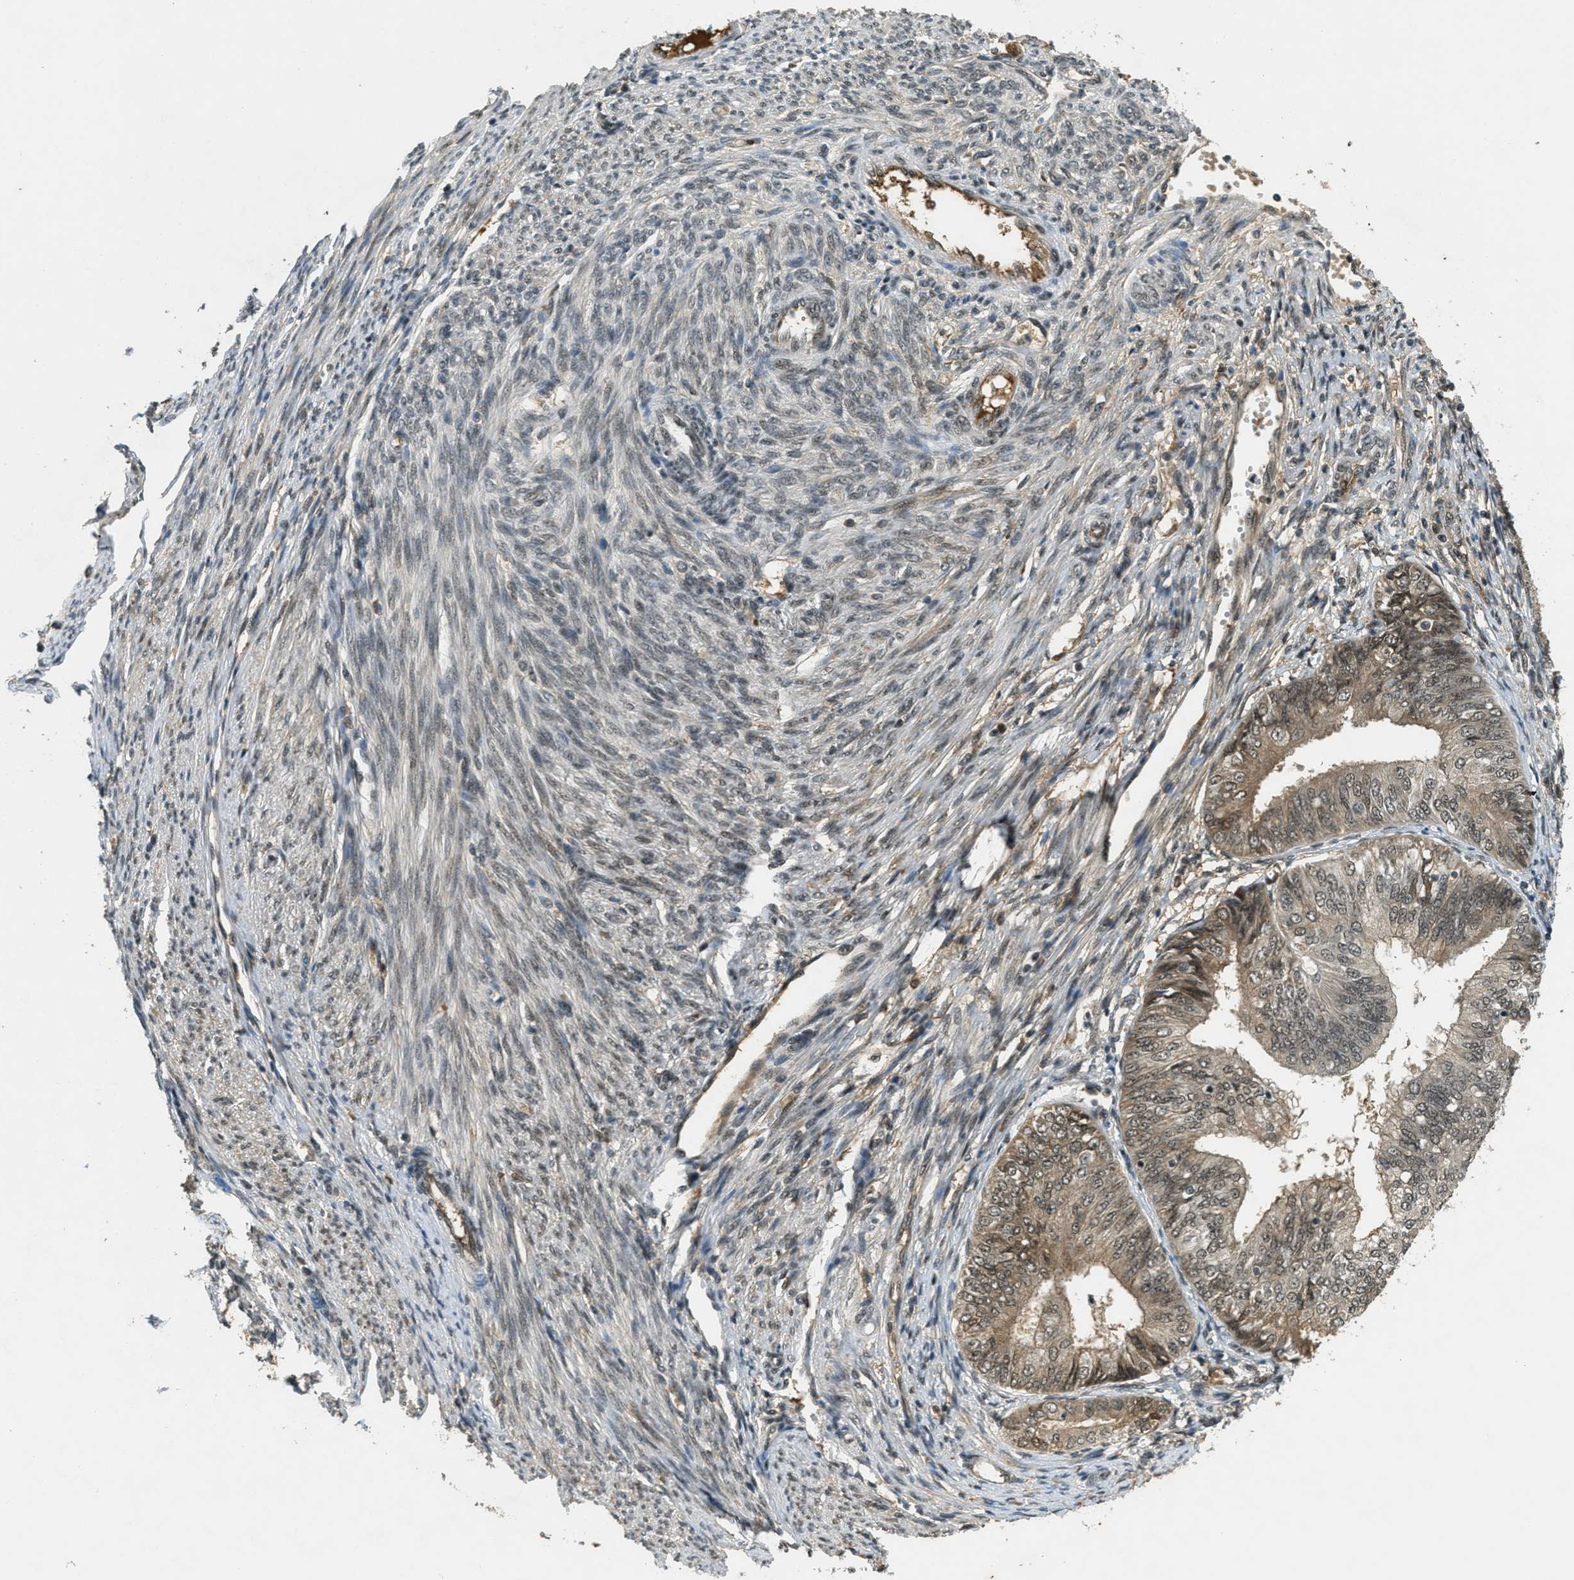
{"staining": {"intensity": "moderate", "quantity": "25%-75%", "location": "cytoplasmic/membranous,nuclear"}, "tissue": "endometrial cancer", "cell_type": "Tumor cells", "image_type": "cancer", "snomed": [{"axis": "morphology", "description": "Adenocarcinoma, NOS"}, {"axis": "topography", "description": "Endometrium"}], "caption": "Human endometrial adenocarcinoma stained for a protein (brown) exhibits moderate cytoplasmic/membranous and nuclear positive expression in about 25%-75% of tumor cells.", "gene": "ZNF148", "patient": {"sex": "female", "age": 58}}